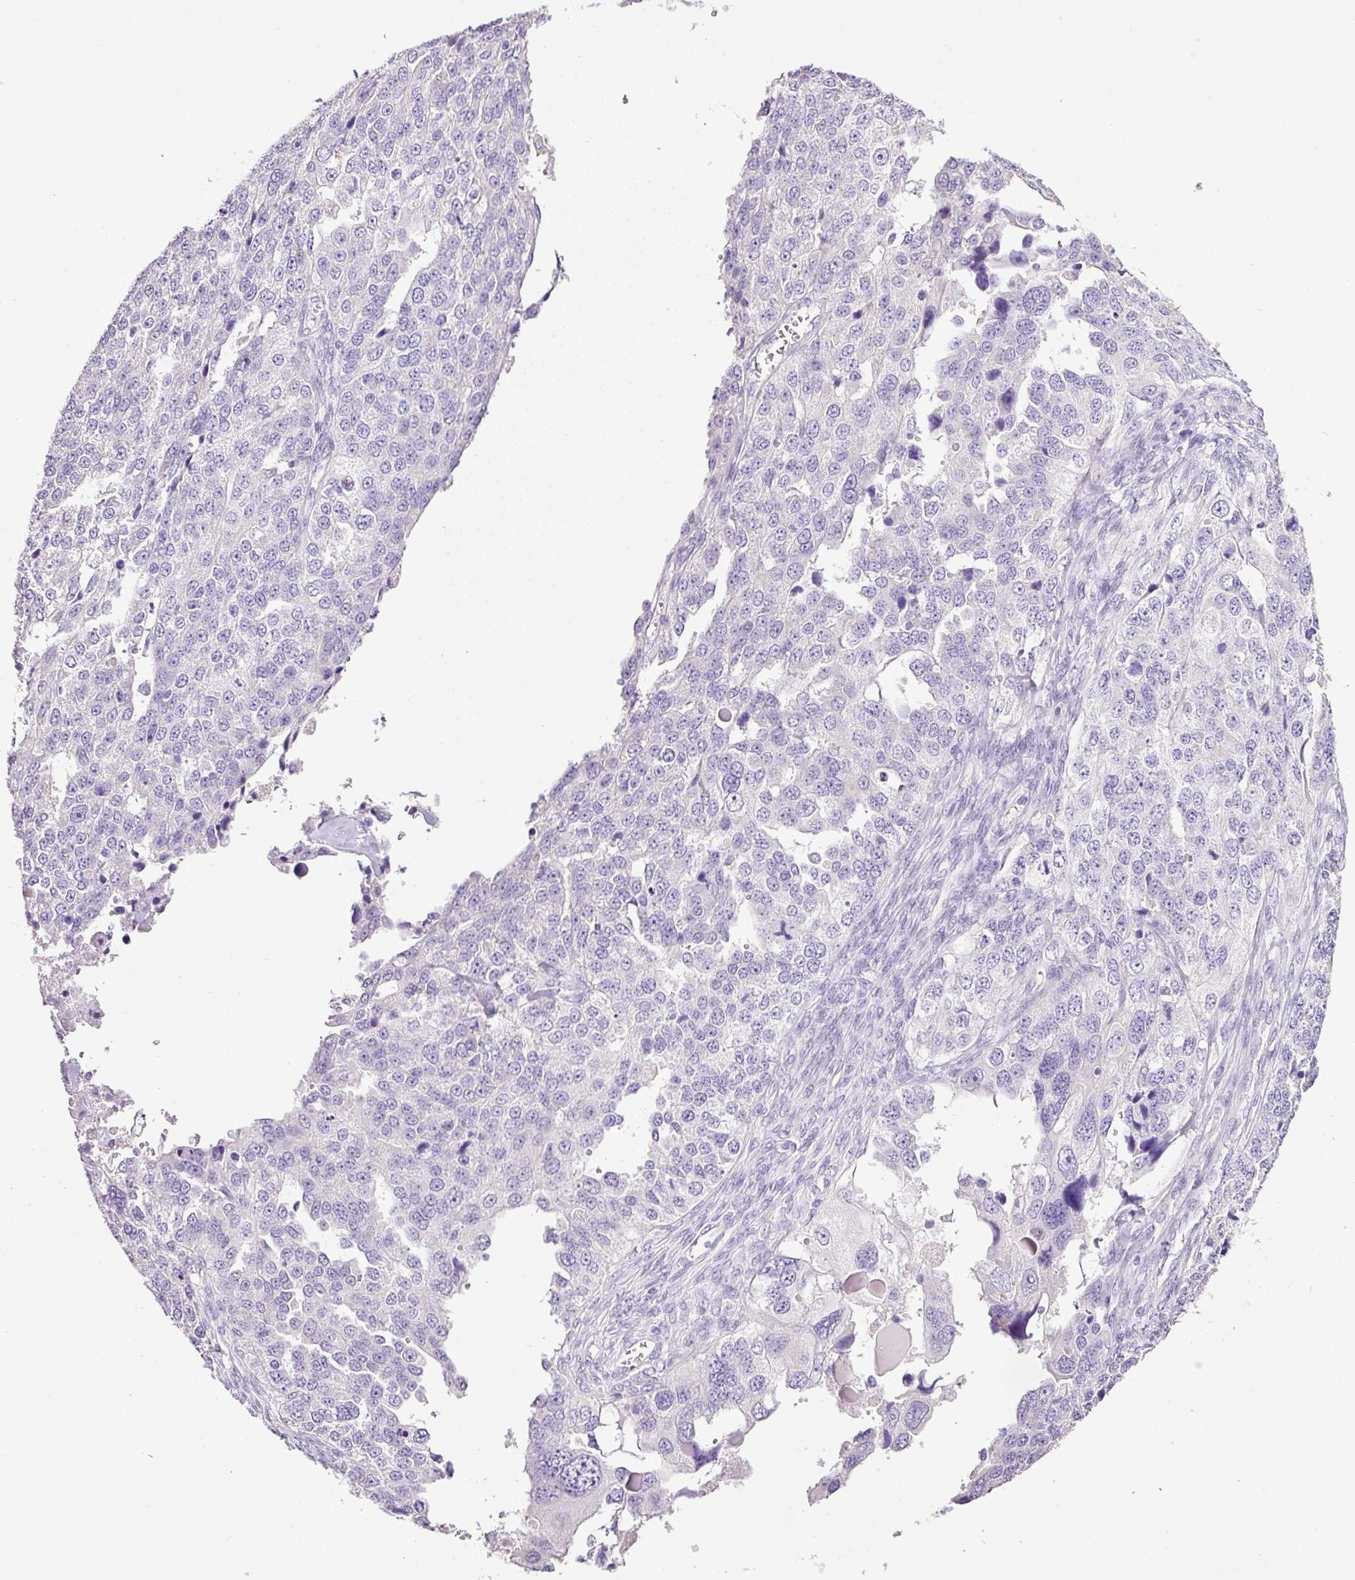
{"staining": {"intensity": "negative", "quantity": "none", "location": "none"}, "tissue": "ovarian cancer", "cell_type": "Tumor cells", "image_type": "cancer", "snomed": [{"axis": "morphology", "description": "Cystadenocarcinoma, serous, NOS"}, {"axis": "topography", "description": "Ovary"}], "caption": "A histopathology image of ovarian cancer (serous cystadenocarcinoma) stained for a protein displays no brown staining in tumor cells.", "gene": "BSND", "patient": {"sex": "female", "age": 76}}